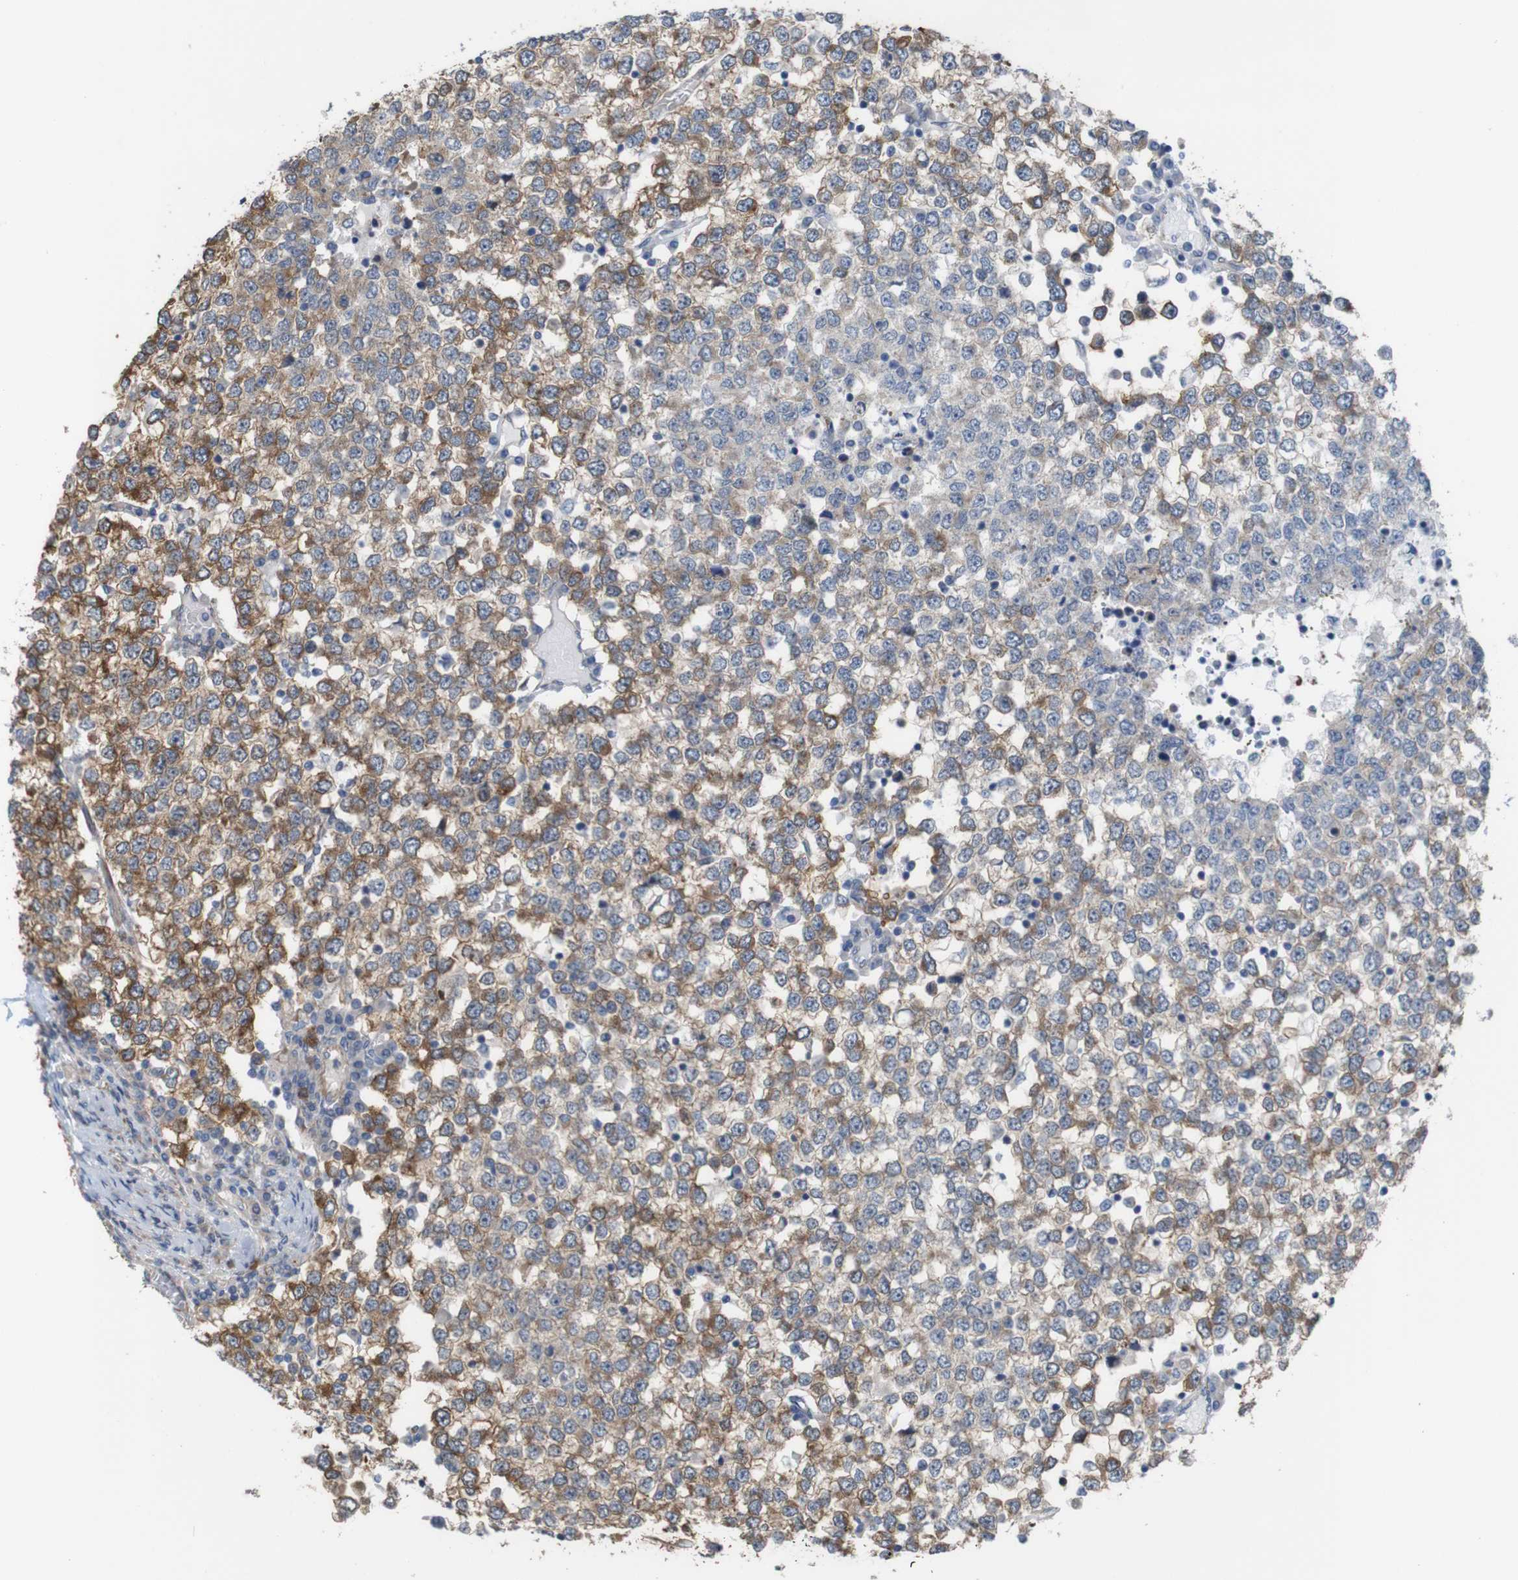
{"staining": {"intensity": "moderate", "quantity": "25%-75%", "location": "cytoplasmic/membranous"}, "tissue": "testis cancer", "cell_type": "Tumor cells", "image_type": "cancer", "snomed": [{"axis": "morphology", "description": "Seminoma, NOS"}, {"axis": "topography", "description": "Testis"}], "caption": "Protein staining shows moderate cytoplasmic/membranous expression in approximately 25%-75% of tumor cells in seminoma (testis).", "gene": "JPH1", "patient": {"sex": "male", "age": 65}}